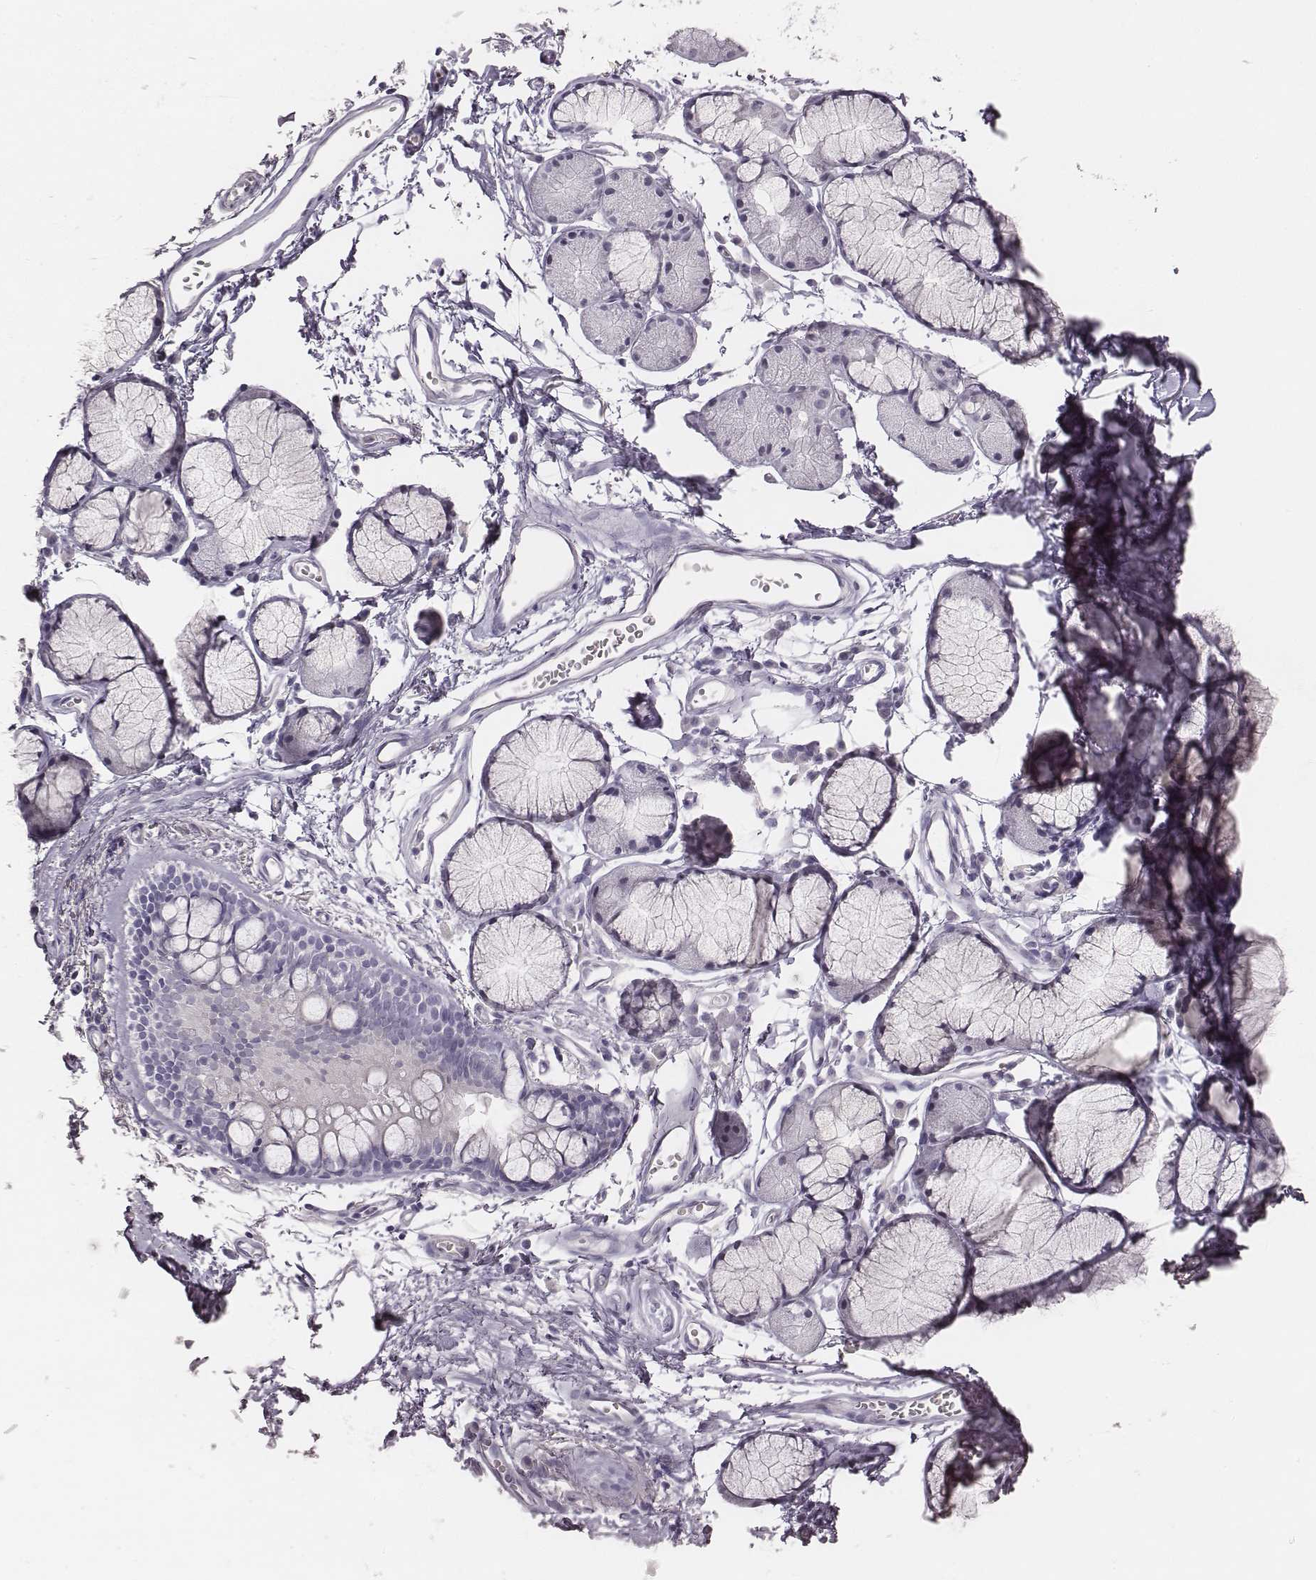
{"staining": {"intensity": "negative", "quantity": "none", "location": "none"}, "tissue": "soft tissue", "cell_type": "Fibroblasts", "image_type": "normal", "snomed": [{"axis": "morphology", "description": "Normal tissue, NOS"}, {"axis": "topography", "description": "Cartilage tissue"}, {"axis": "topography", "description": "Bronchus"}], "caption": "IHC histopathology image of normal human soft tissue stained for a protein (brown), which exhibits no positivity in fibroblasts. (Stains: DAB IHC with hematoxylin counter stain, Microscopy: brightfield microscopy at high magnification).", "gene": "PBK", "patient": {"sex": "female", "age": 79}}